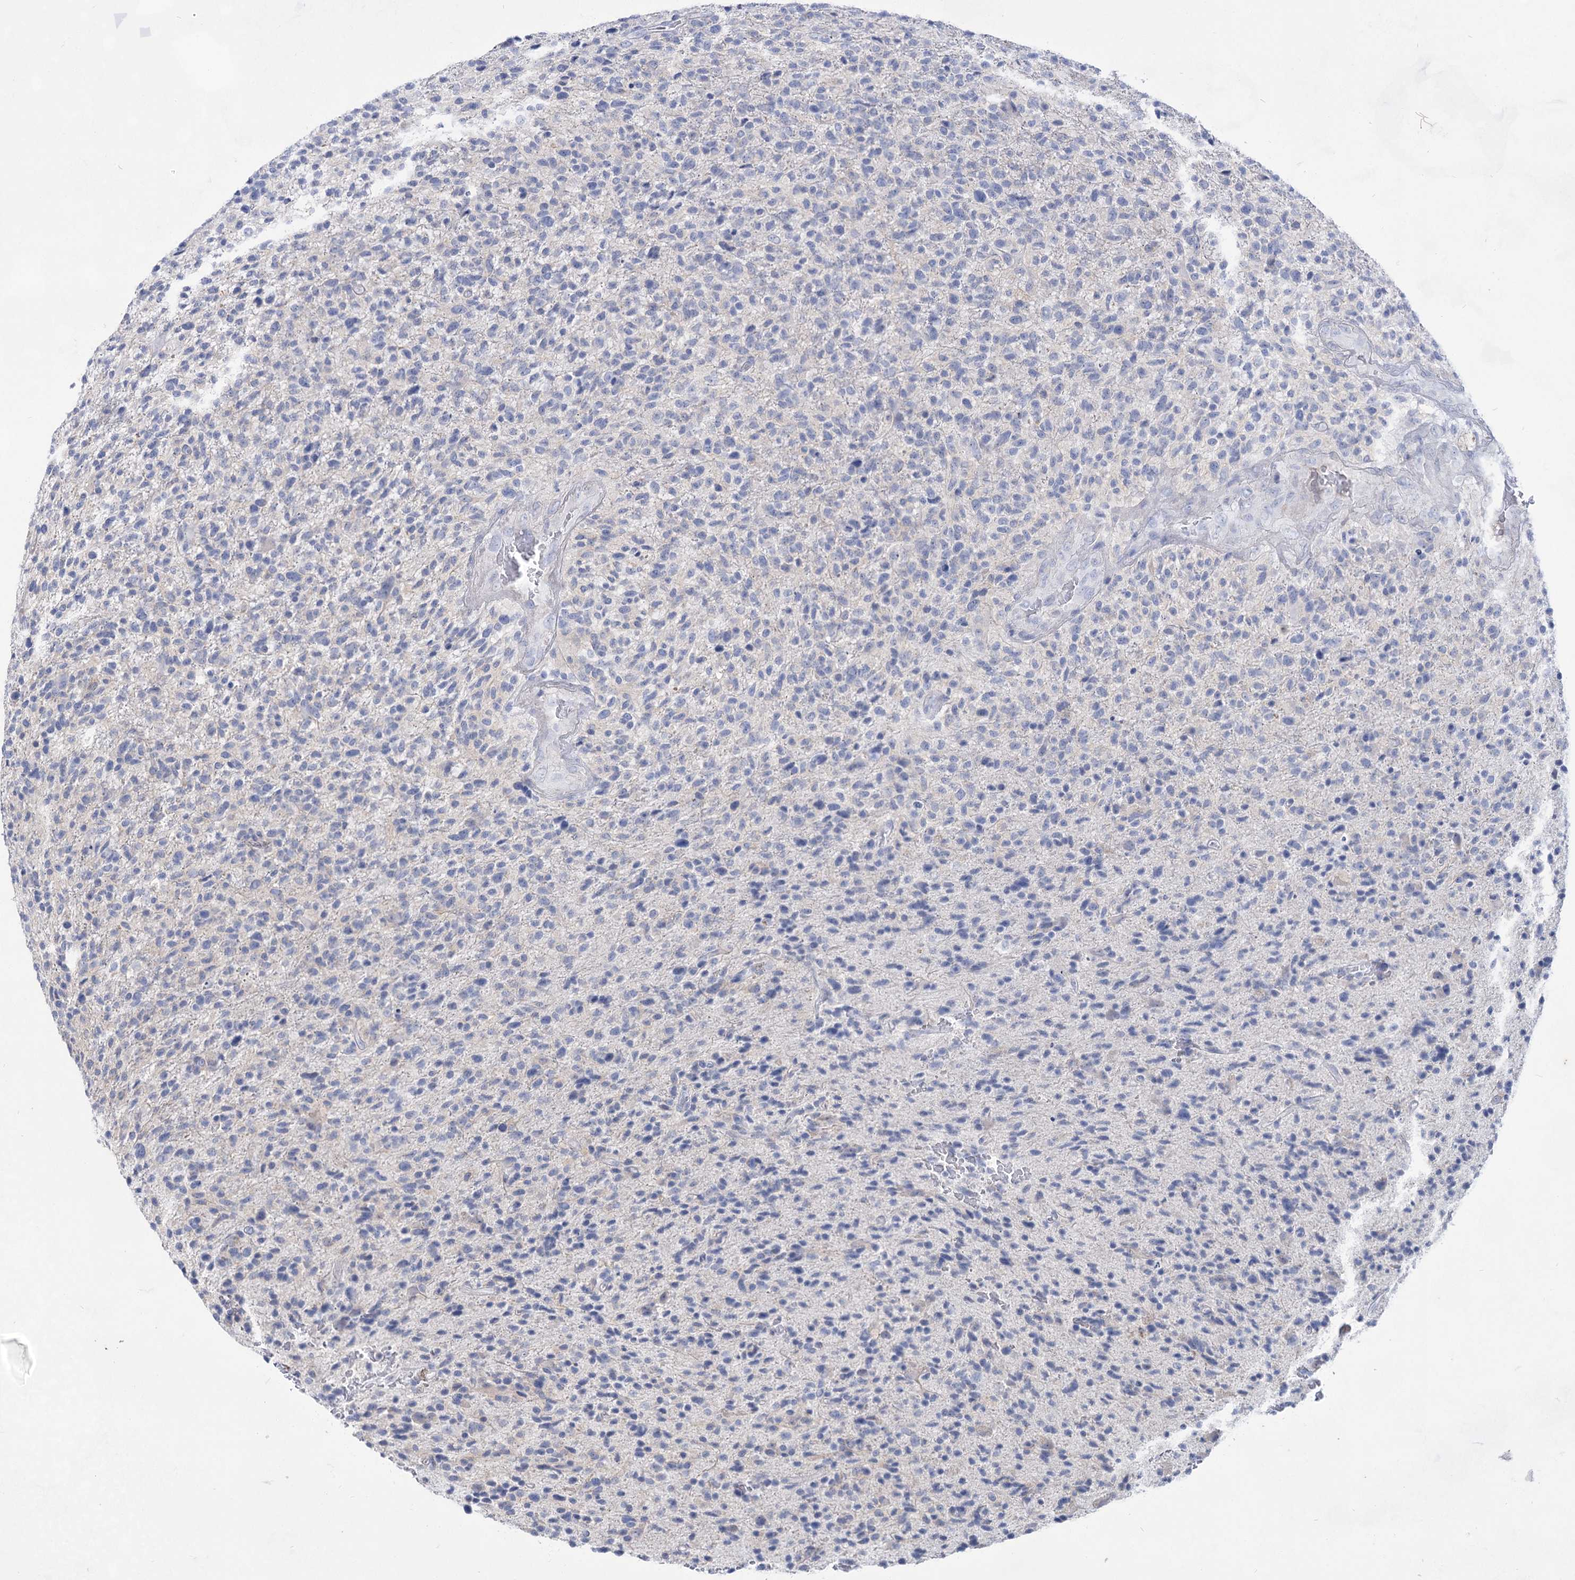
{"staining": {"intensity": "negative", "quantity": "none", "location": "none"}, "tissue": "glioma", "cell_type": "Tumor cells", "image_type": "cancer", "snomed": [{"axis": "morphology", "description": "Glioma, malignant, High grade"}, {"axis": "topography", "description": "Brain"}], "caption": "This is an immunohistochemistry (IHC) micrograph of glioma. There is no positivity in tumor cells.", "gene": "ACRV1", "patient": {"sex": "male", "age": 72}}